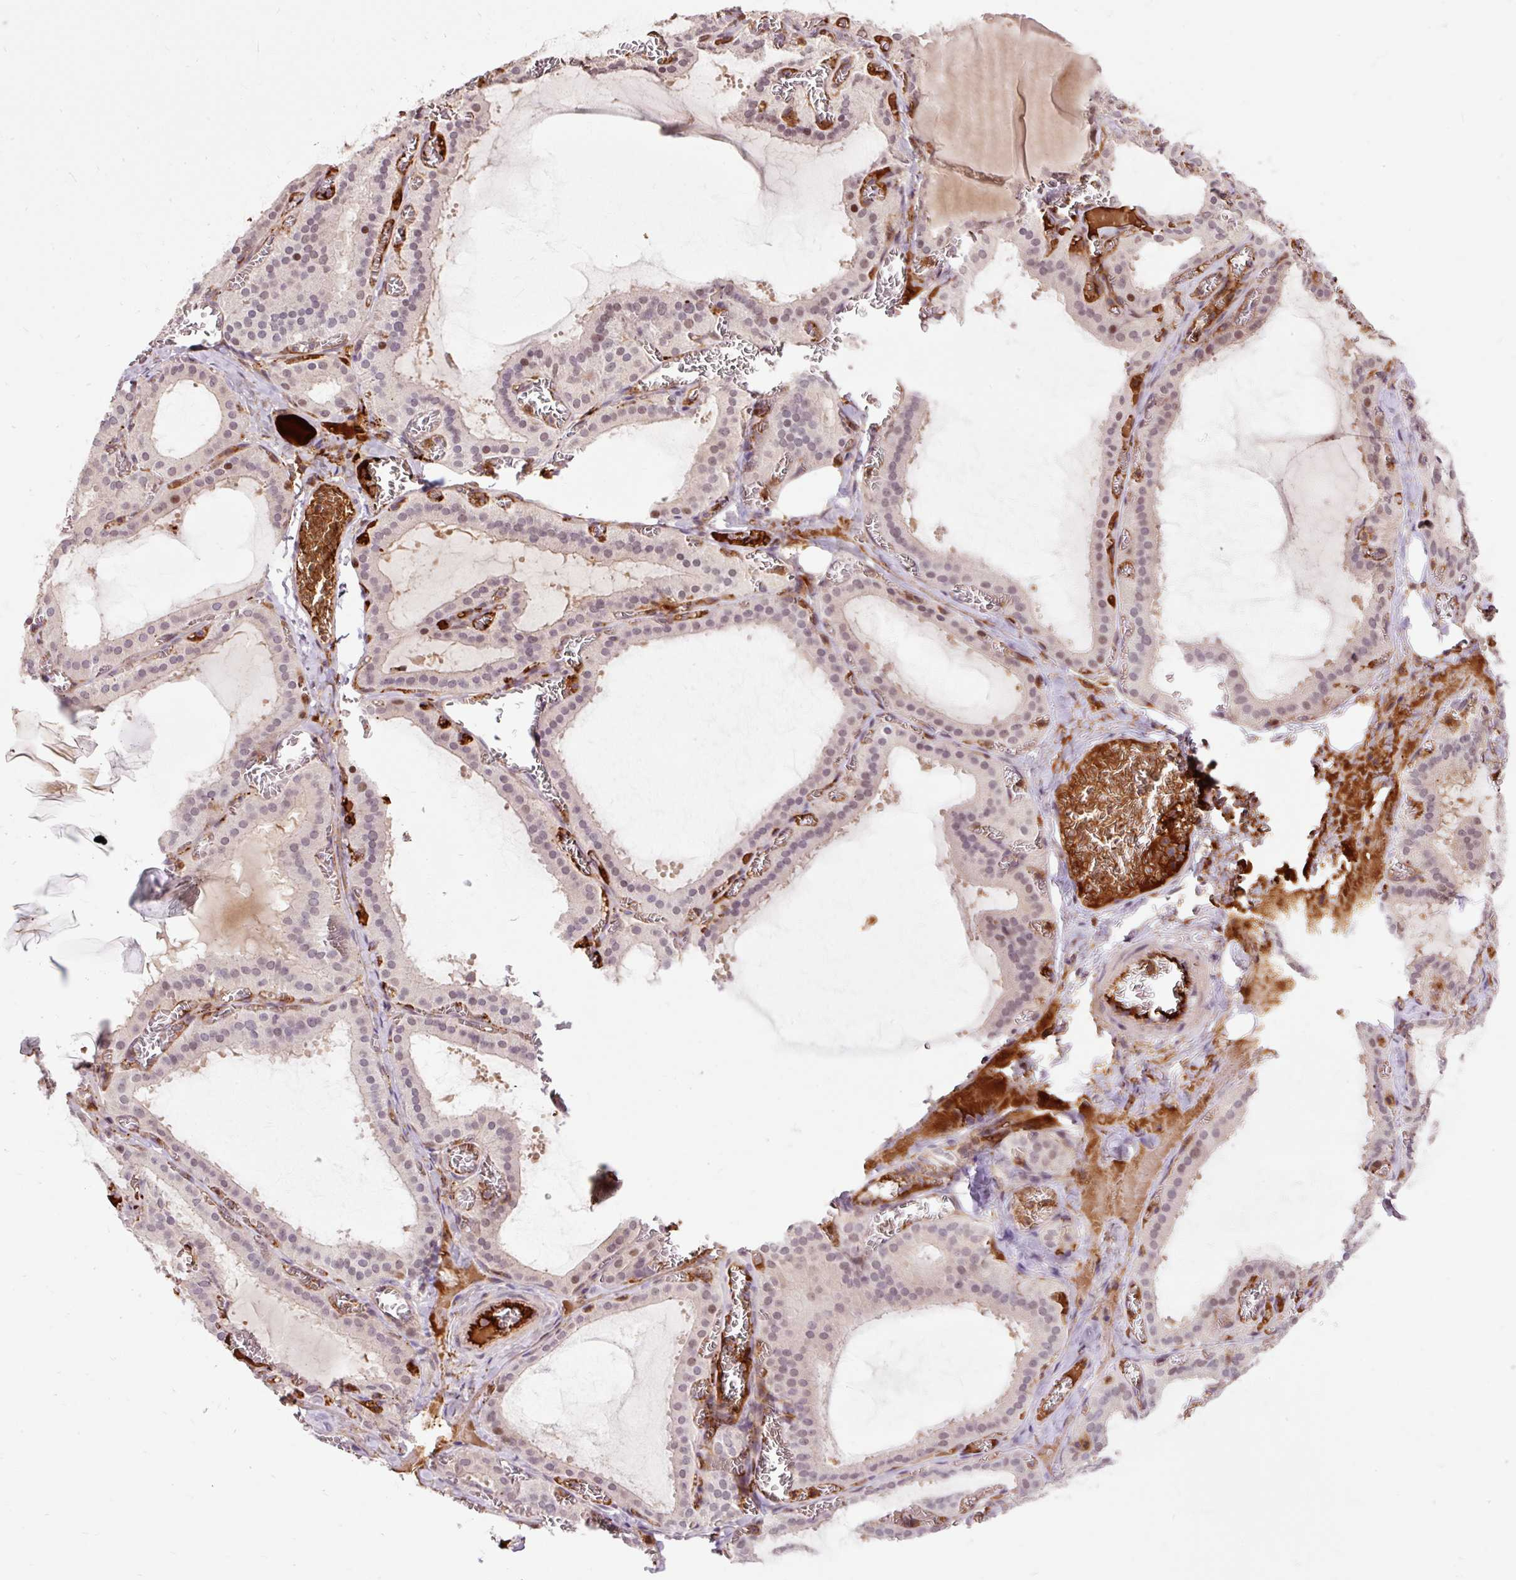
{"staining": {"intensity": "weak", "quantity": "25%-75%", "location": "cytoplasmic/membranous,nuclear"}, "tissue": "thyroid gland", "cell_type": "Glandular cells", "image_type": "normal", "snomed": [{"axis": "morphology", "description": "Normal tissue, NOS"}, {"axis": "topography", "description": "Thyroid gland"}], "caption": "Protein expression analysis of unremarkable thyroid gland displays weak cytoplasmic/membranous,nuclear expression in approximately 25%-75% of glandular cells.", "gene": "CEBPZ", "patient": {"sex": "female", "age": 30}}